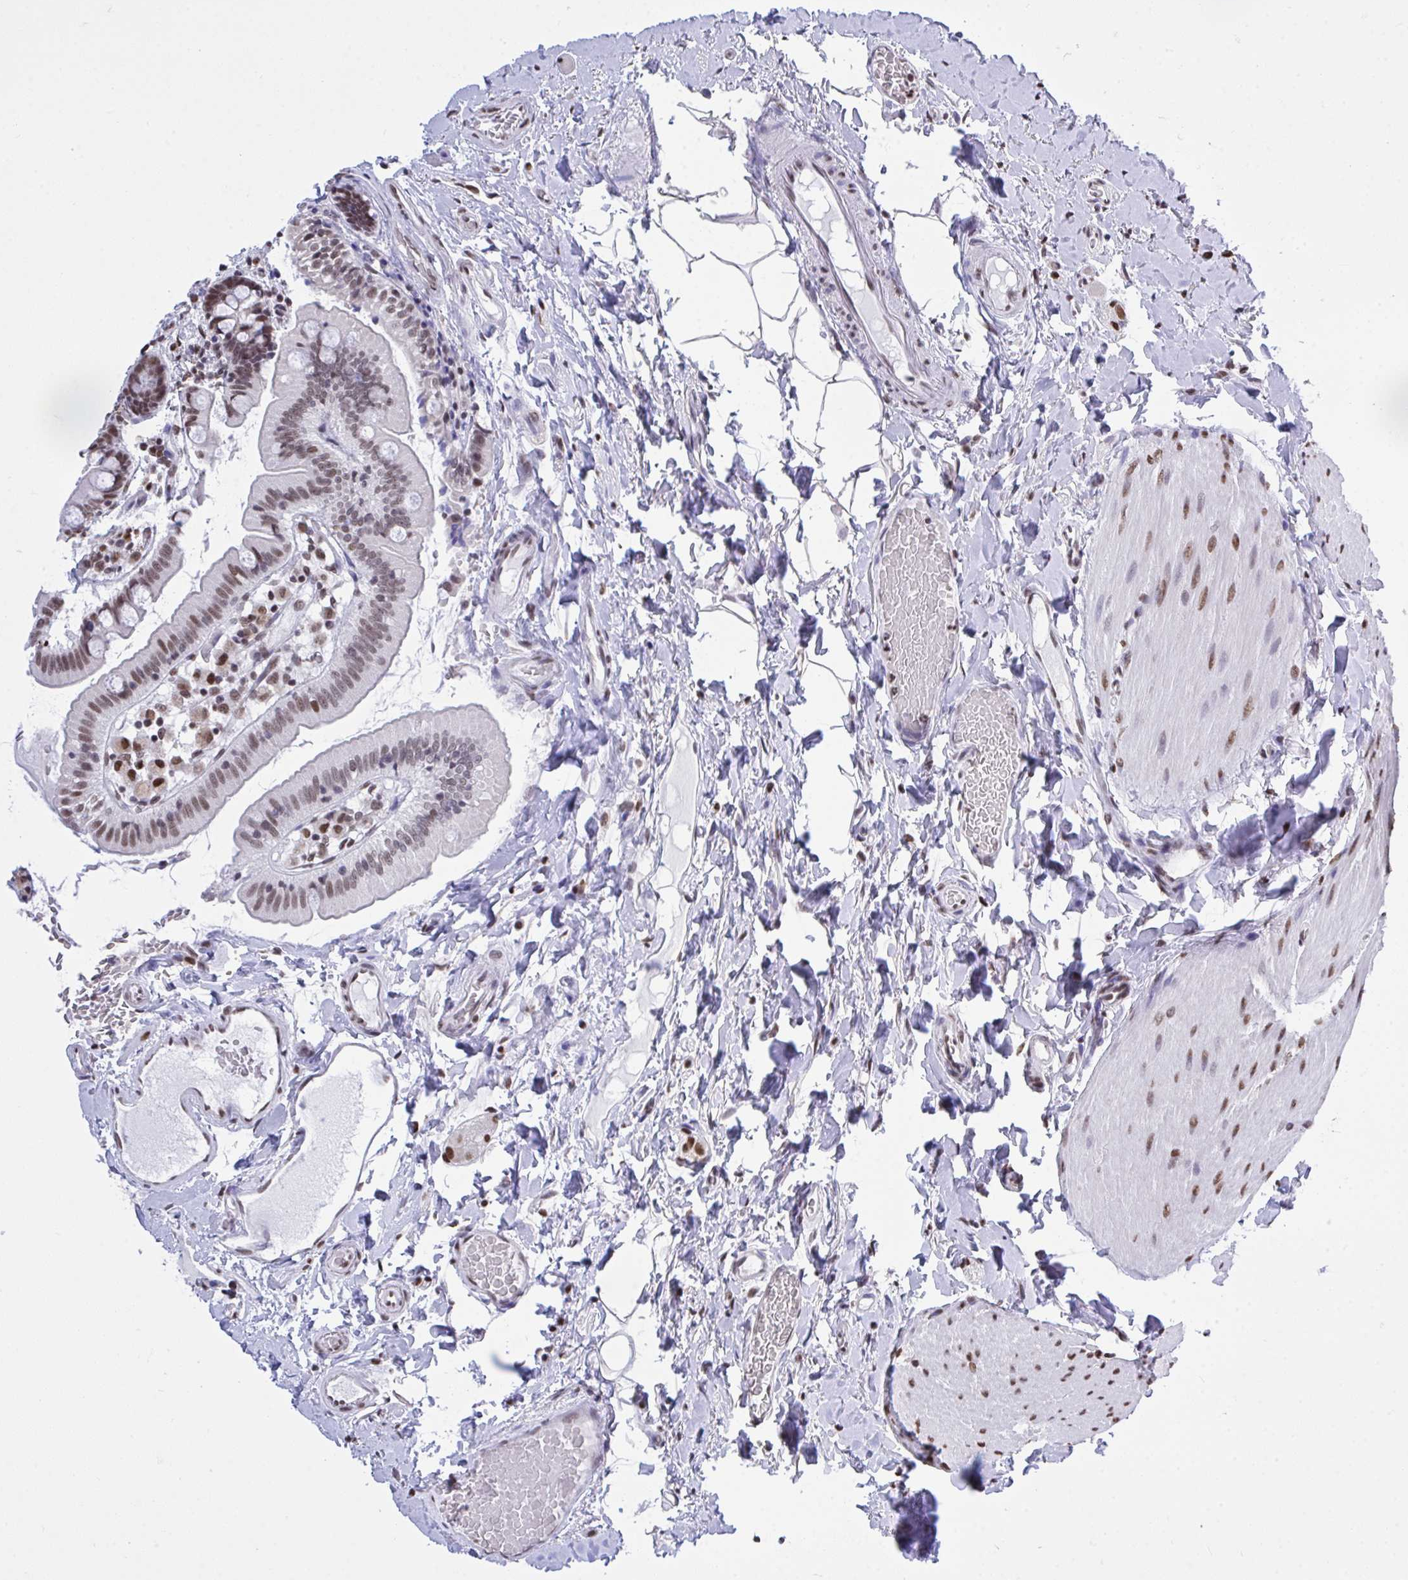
{"staining": {"intensity": "moderate", "quantity": ">75%", "location": "nuclear"}, "tissue": "small intestine", "cell_type": "Glandular cells", "image_type": "normal", "snomed": [{"axis": "morphology", "description": "Normal tissue, NOS"}, {"axis": "topography", "description": "Small intestine"}], "caption": "Protein analysis of normal small intestine shows moderate nuclear staining in approximately >75% of glandular cells.", "gene": "HNRNPDL", "patient": {"sex": "female", "age": 64}}